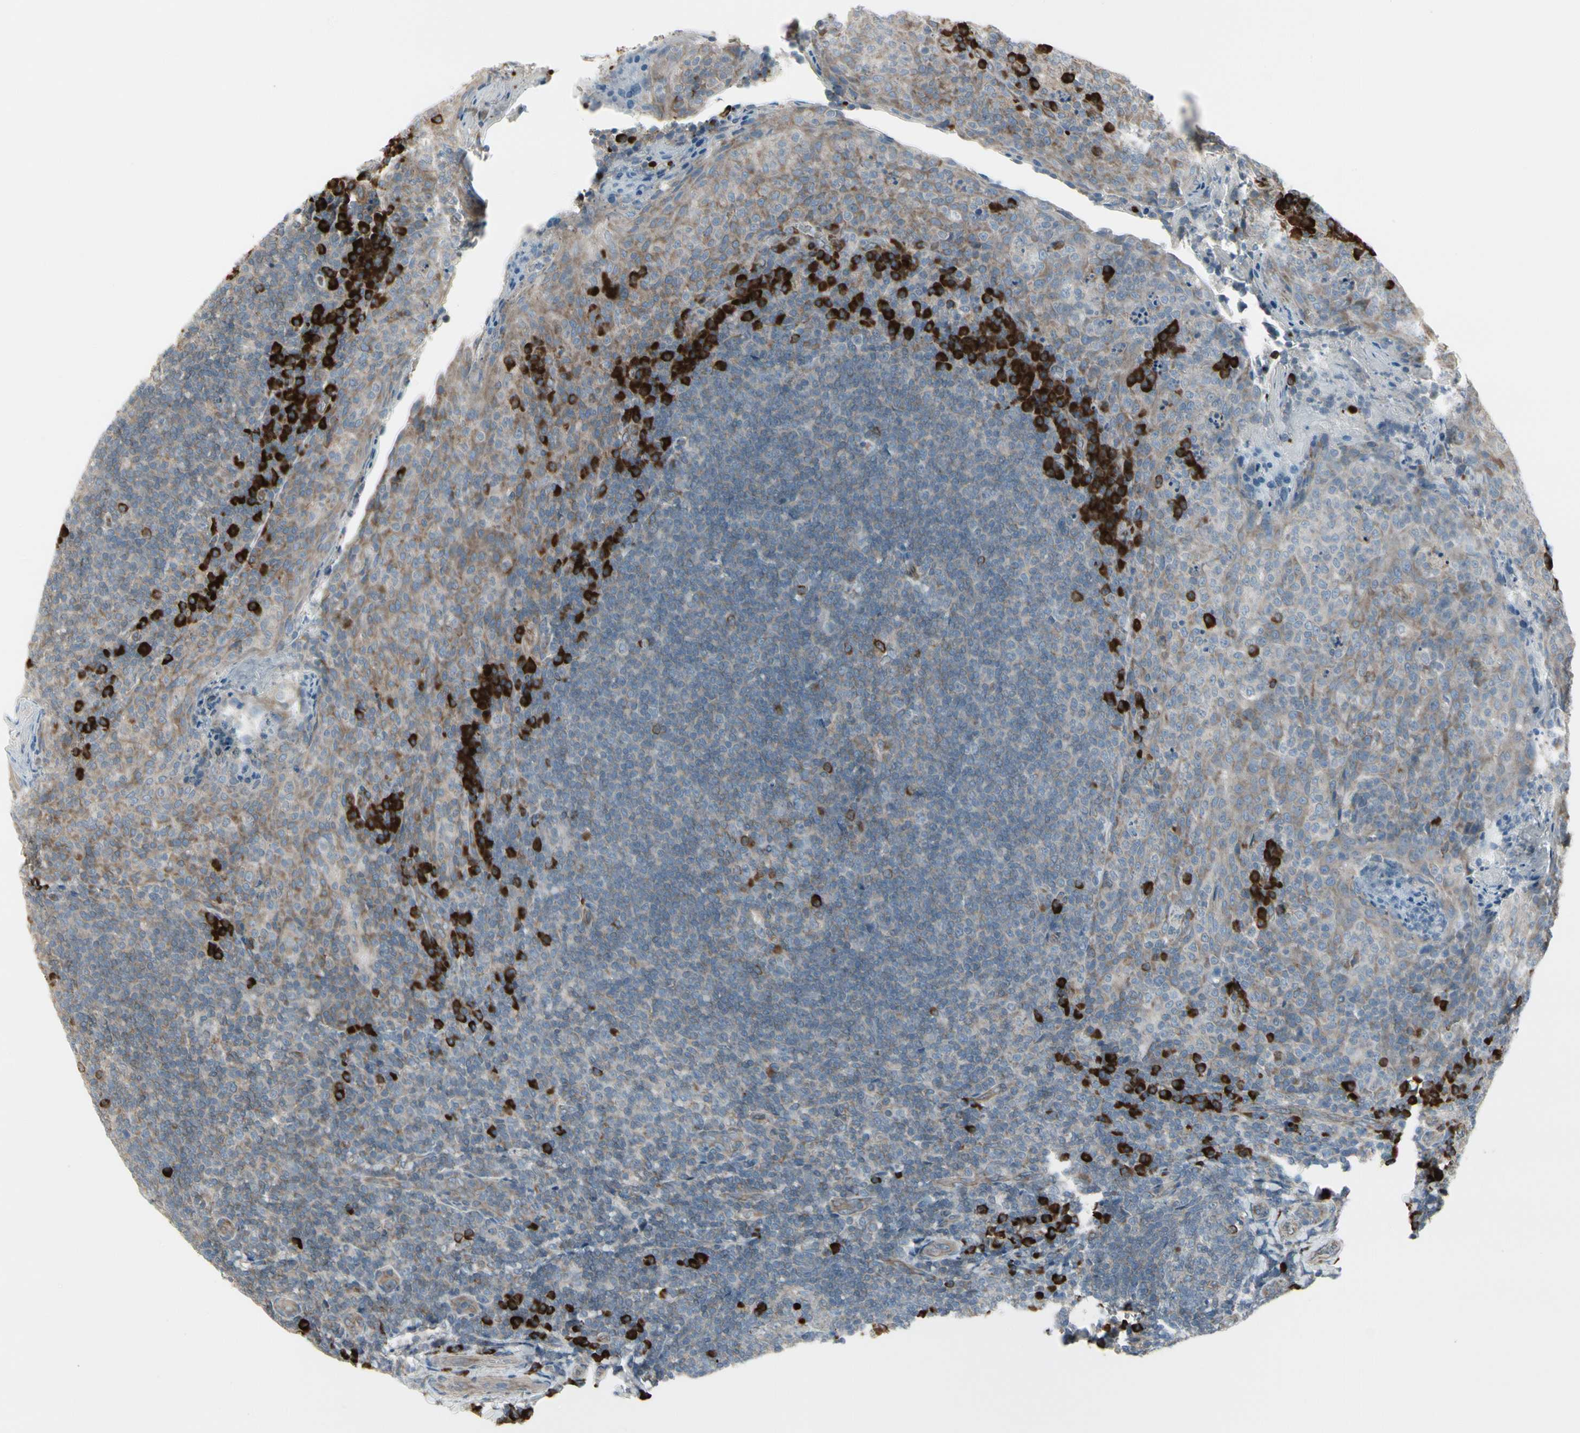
{"staining": {"intensity": "weak", "quantity": "<25%", "location": "cytoplasmic/membranous"}, "tissue": "tonsil", "cell_type": "Germinal center cells", "image_type": "normal", "snomed": [{"axis": "morphology", "description": "Normal tissue, NOS"}, {"axis": "topography", "description": "Tonsil"}], "caption": "The immunohistochemistry (IHC) photomicrograph has no significant positivity in germinal center cells of tonsil. The staining was performed using DAB to visualize the protein expression in brown, while the nuclei were stained in blue with hematoxylin (Magnification: 20x).", "gene": "FNDC3A", "patient": {"sex": "male", "age": 17}}